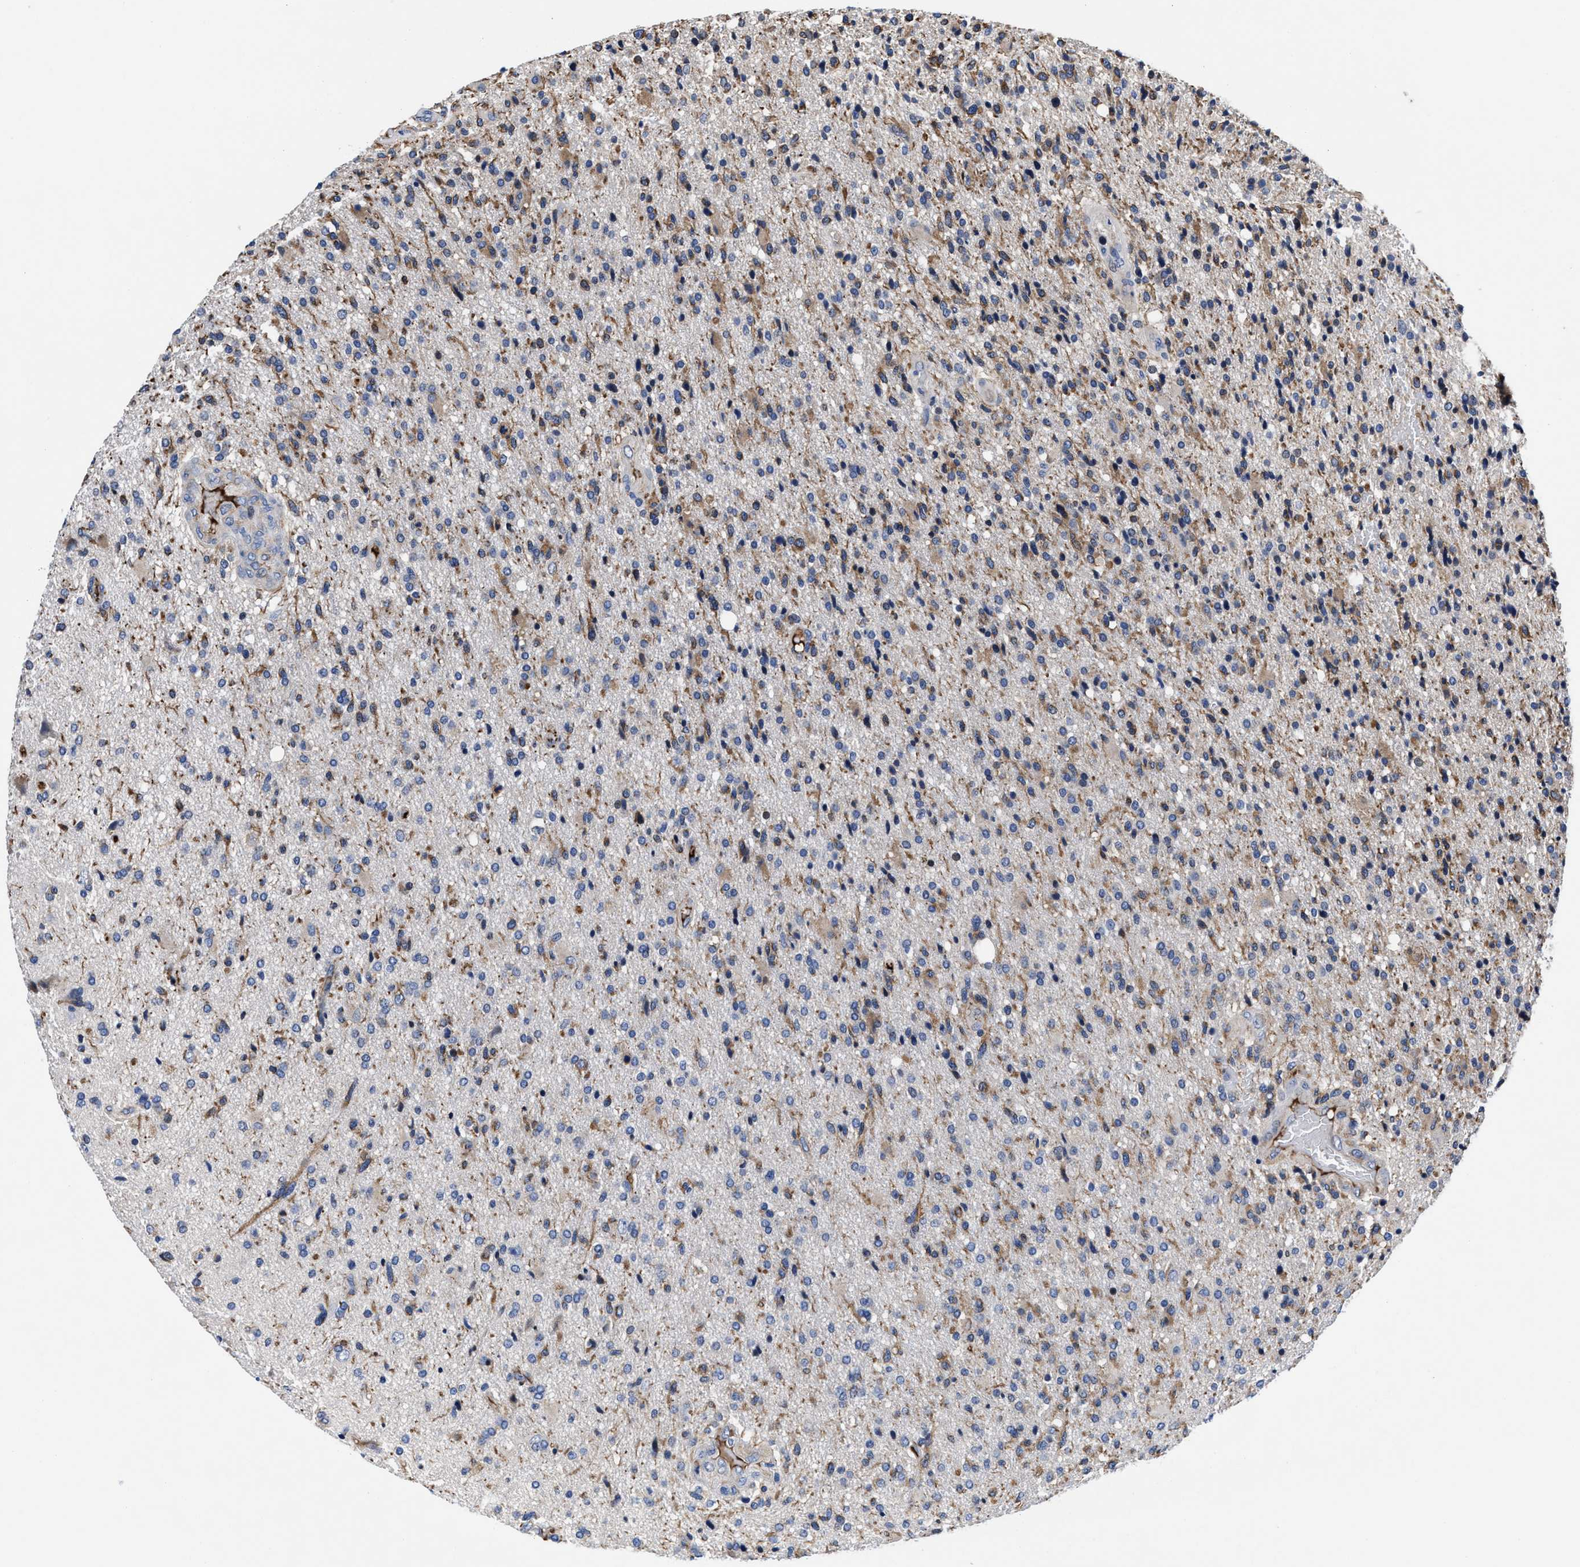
{"staining": {"intensity": "moderate", "quantity": ">75%", "location": "cytoplasmic/membranous"}, "tissue": "glioma", "cell_type": "Tumor cells", "image_type": "cancer", "snomed": [{"axis": "morphology", "description": "Glioma, malignant, High grade"}, {"axis": "topography", "description": "Brain"}], "caption": "IHC of human glioma shows medium levels of moderate cytoplasmic/membranous staining in approximately >75% of tumor cells.", "gene": "DHRS13", "patient": {"sex": "male", "age": 72}}